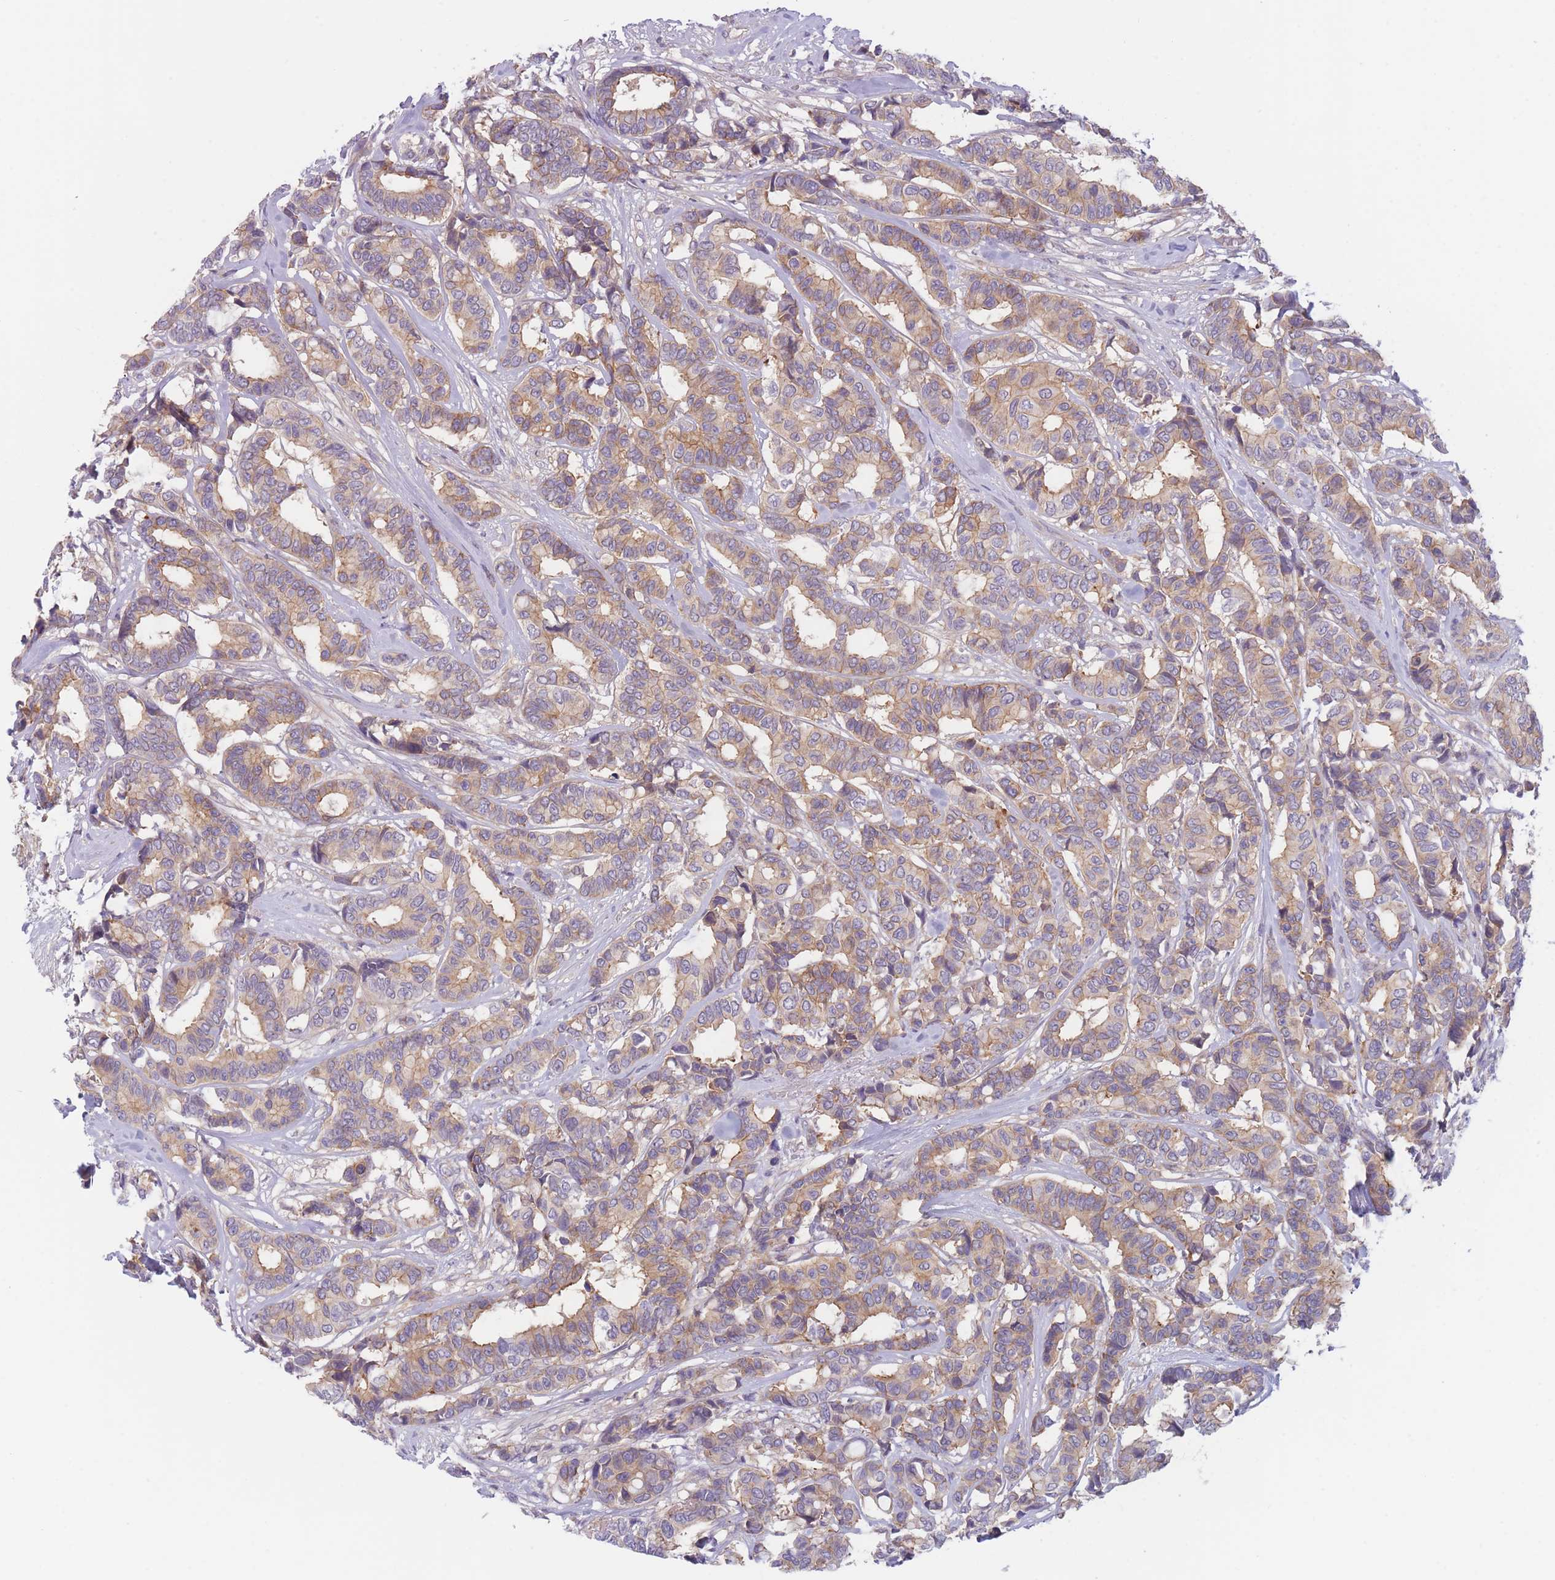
{"staining": {"intensity": "moderate", "quantity": "25%-75%", "location": "cytoplasmic/membranous"}, "tissue": "breast cancer", "cell_type": "Tumor cells", "image_type": "cancer", "snomed": [{"axis": "morphology", "description": "Duct carcinoma"}, {"axis": "topography", "description": "Breast"}], "caption": "Immunohistochemical staining of human breast cancer (intraductal carcinoma) shows medium levels of moderate cytoplasmic/membranous expression in about 25%-75% of tumor cells. The staining is performed using DAB brown chromogen to label protein expression. The nuclei are counter-stained blue using hematoxylin.", "gene": "WDR93", "patient": {"sex": "female", "age": 87}}